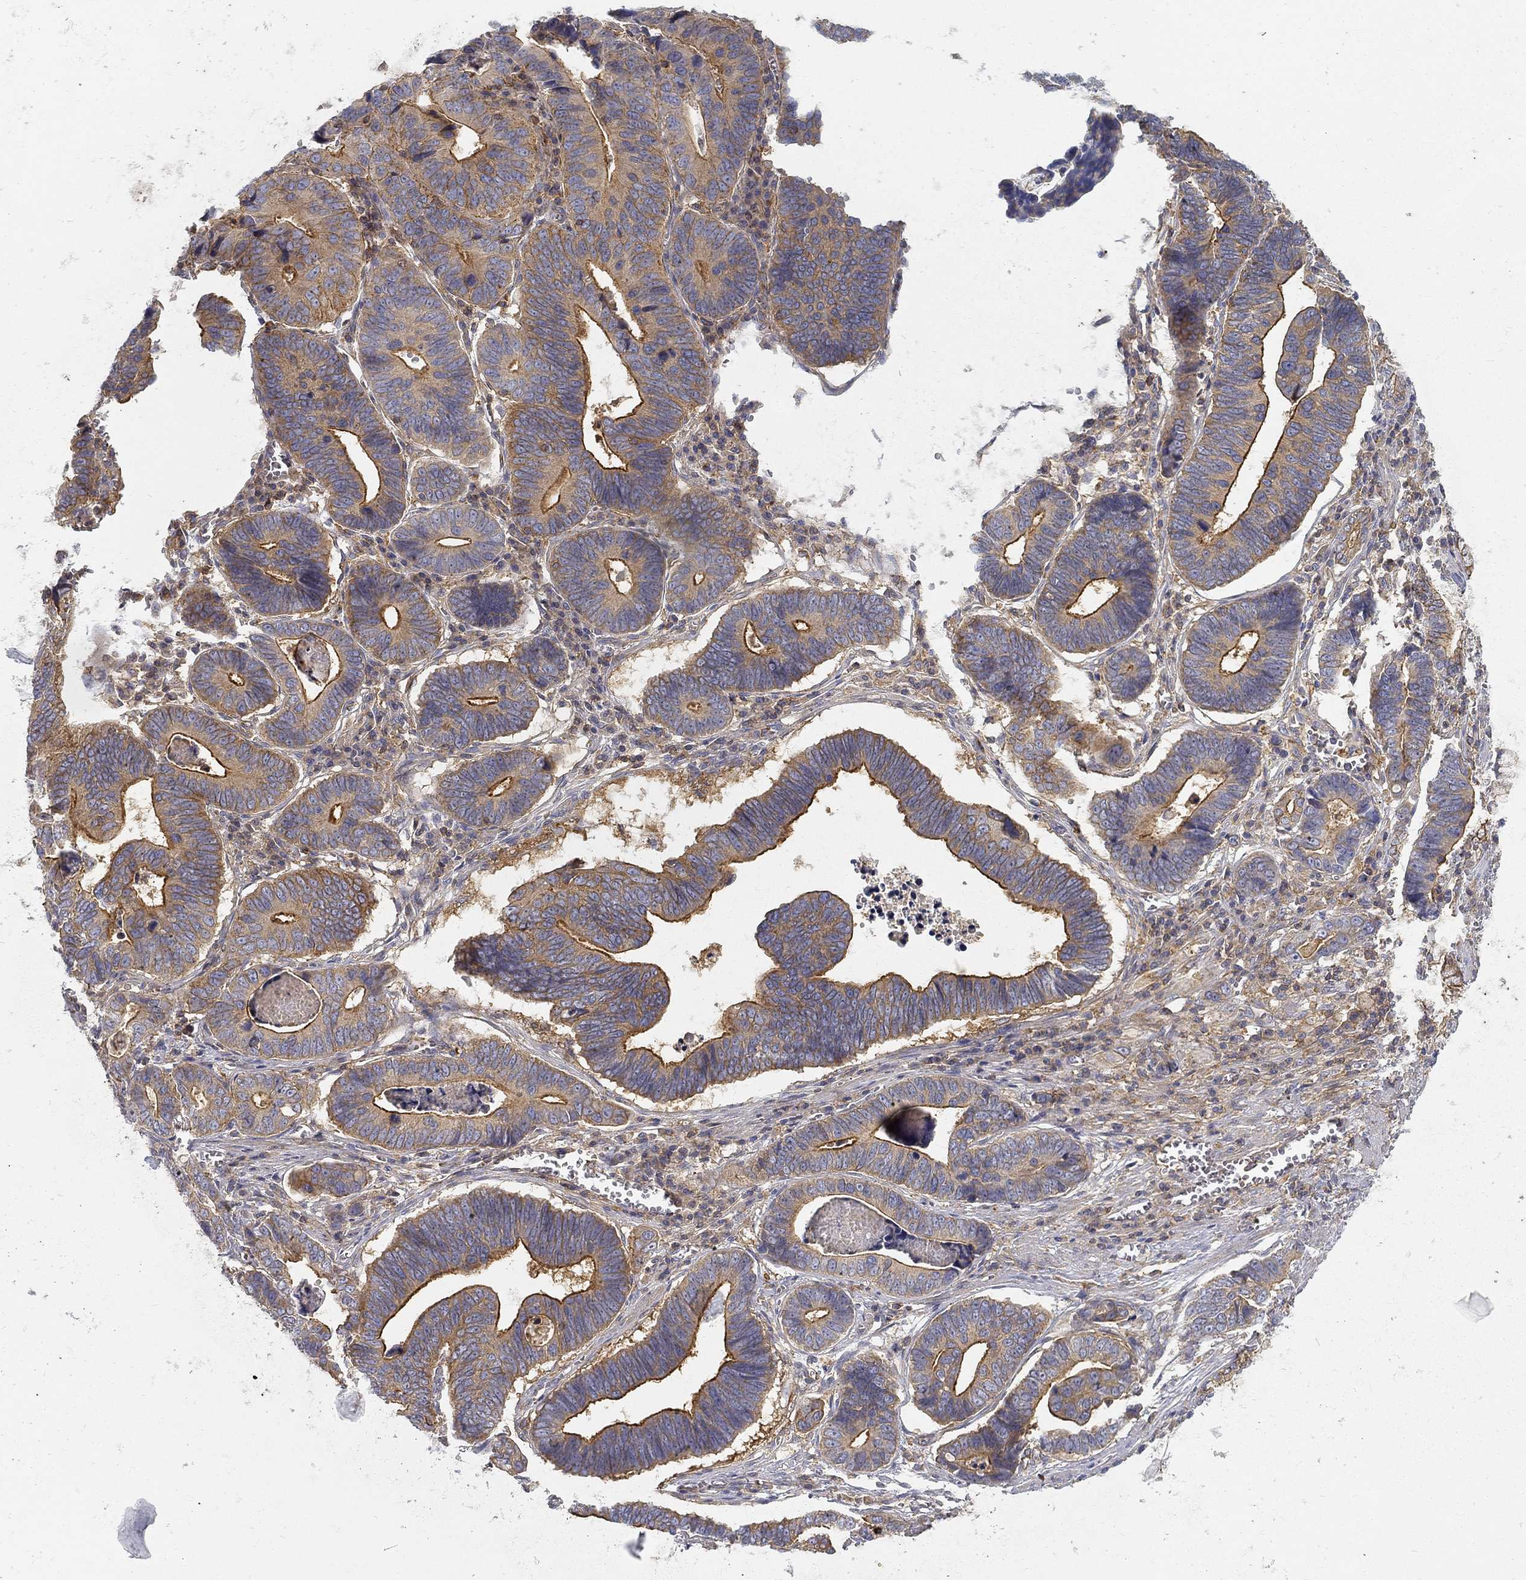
{"staining": {"intensity": "strong", "quantity": "<25%", "location": "cytoplasmic/membranous"}, "tissue": "stomach cancer", "cell_type": "Tumor cells", "image_type": "cancer", "snomed": [{"axis": "morphology", "description": "Adenocarcinoma, NOS"}, {"axis": "topography", "description": "Stomach"}], "caption": "Human stomach cancer (adenocarcinoma) stained for a protein (brown) reveals strong cytoplasmic/membranous positive expression in approximately <25% of tumor cells.", "gene": "MTMR11", "patient": {"sex": "male", "age": 84}}